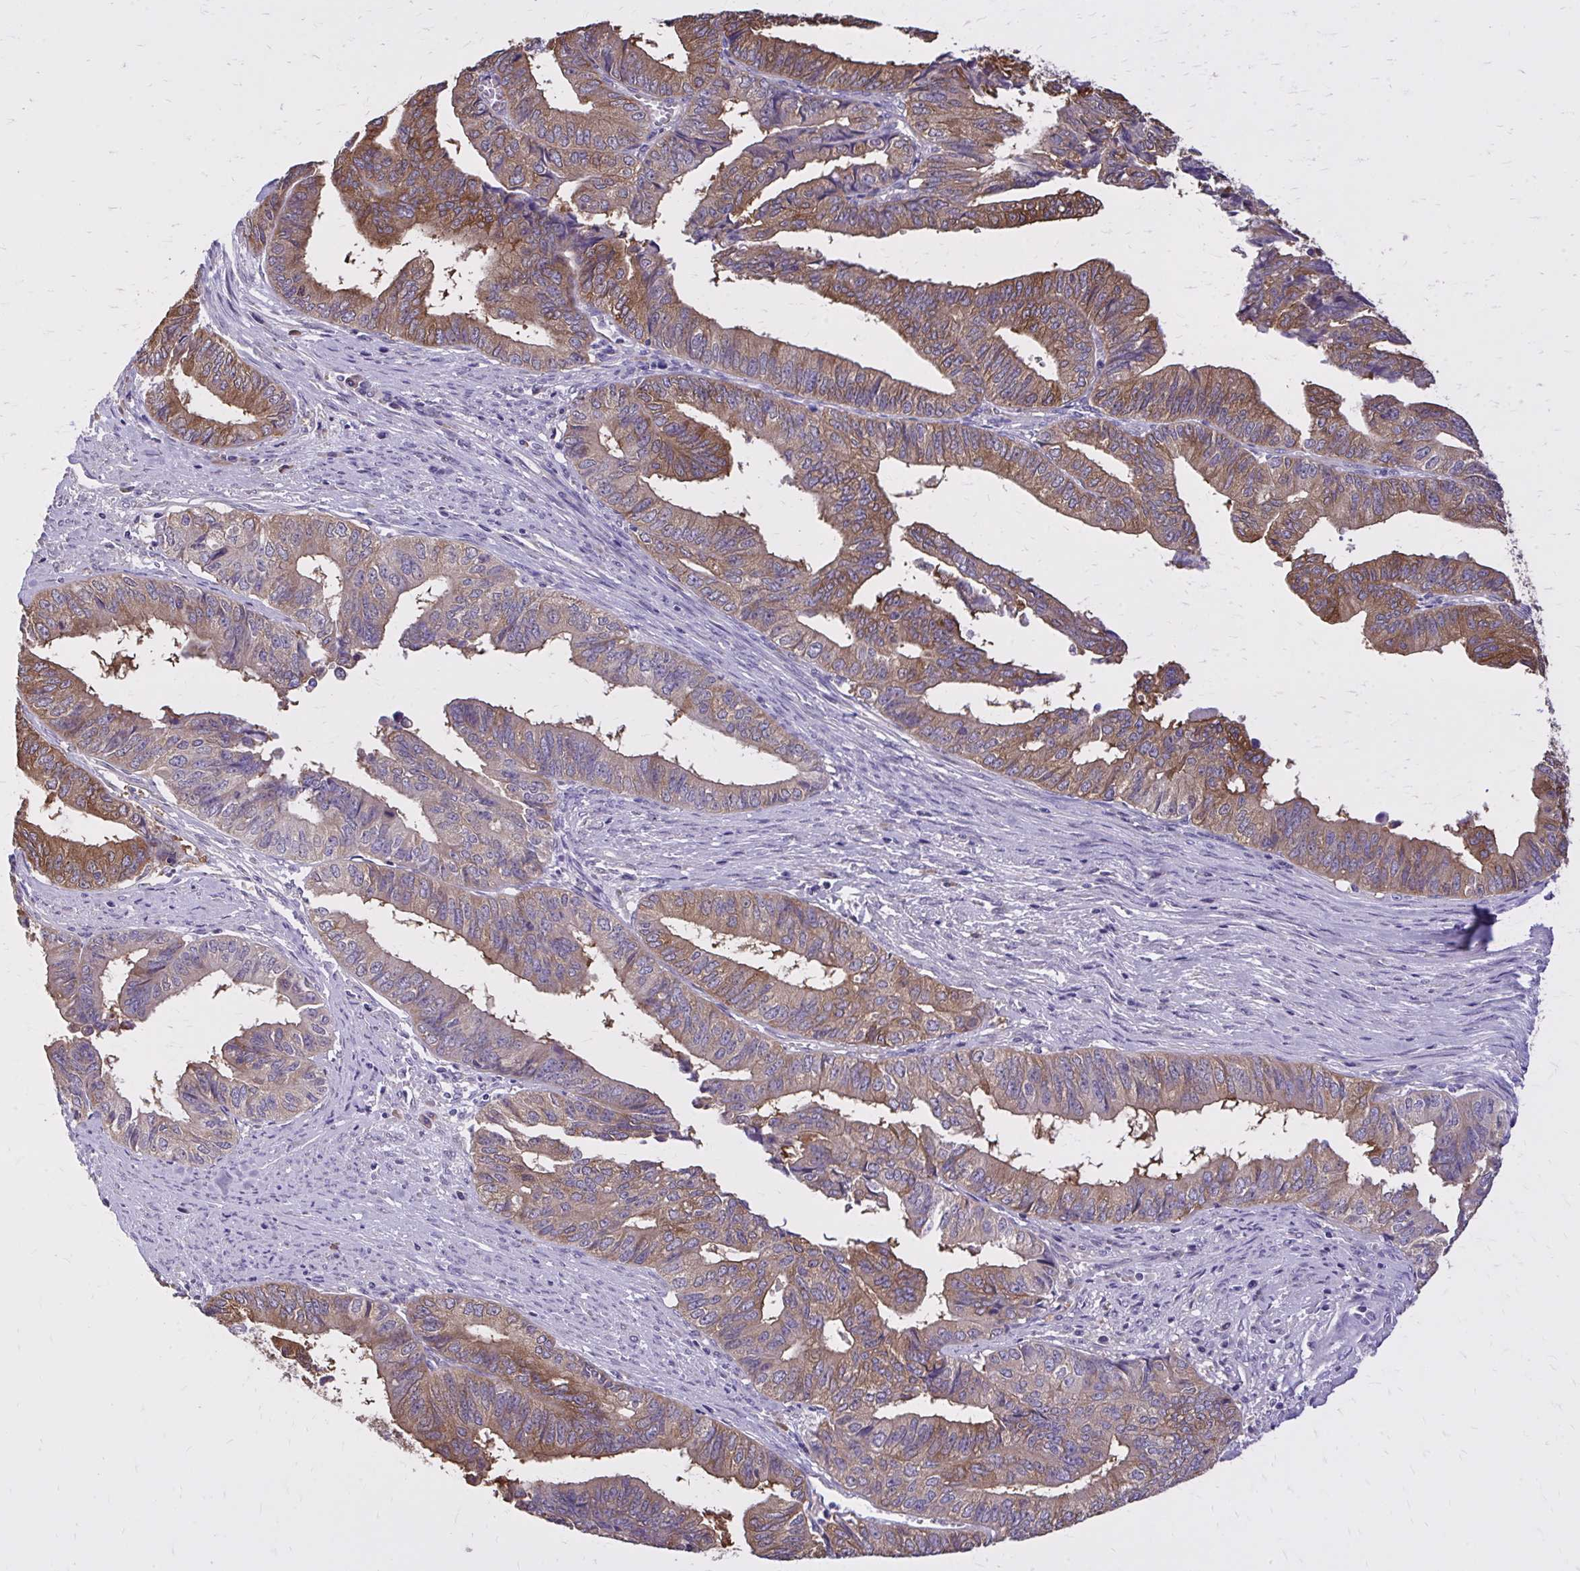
{"staining": {"intensity": "strong", "quantity": "25%-75%", "location": "cytoplasmic/membranous"}, "tissue": "endometrial cancer", "cell_type": "Tumor cells", "image_type": "cancer", "snomed": [{"axis": "morphology", "description": "Adenocarcinoma, NOS"}, {"axis": "topography", "description": "Endometrium"}], "caption": "Immunohistochemistry photomicrograph of adenocarcinoma (endometrial) stained for a protein (brown), which demonstrates high levels of strong cytoplasmic/membranous expression in about 25%-75% of tumor cells.", "gene": "EPB41L1", "patient": {"sex": "female", "age": 65}}